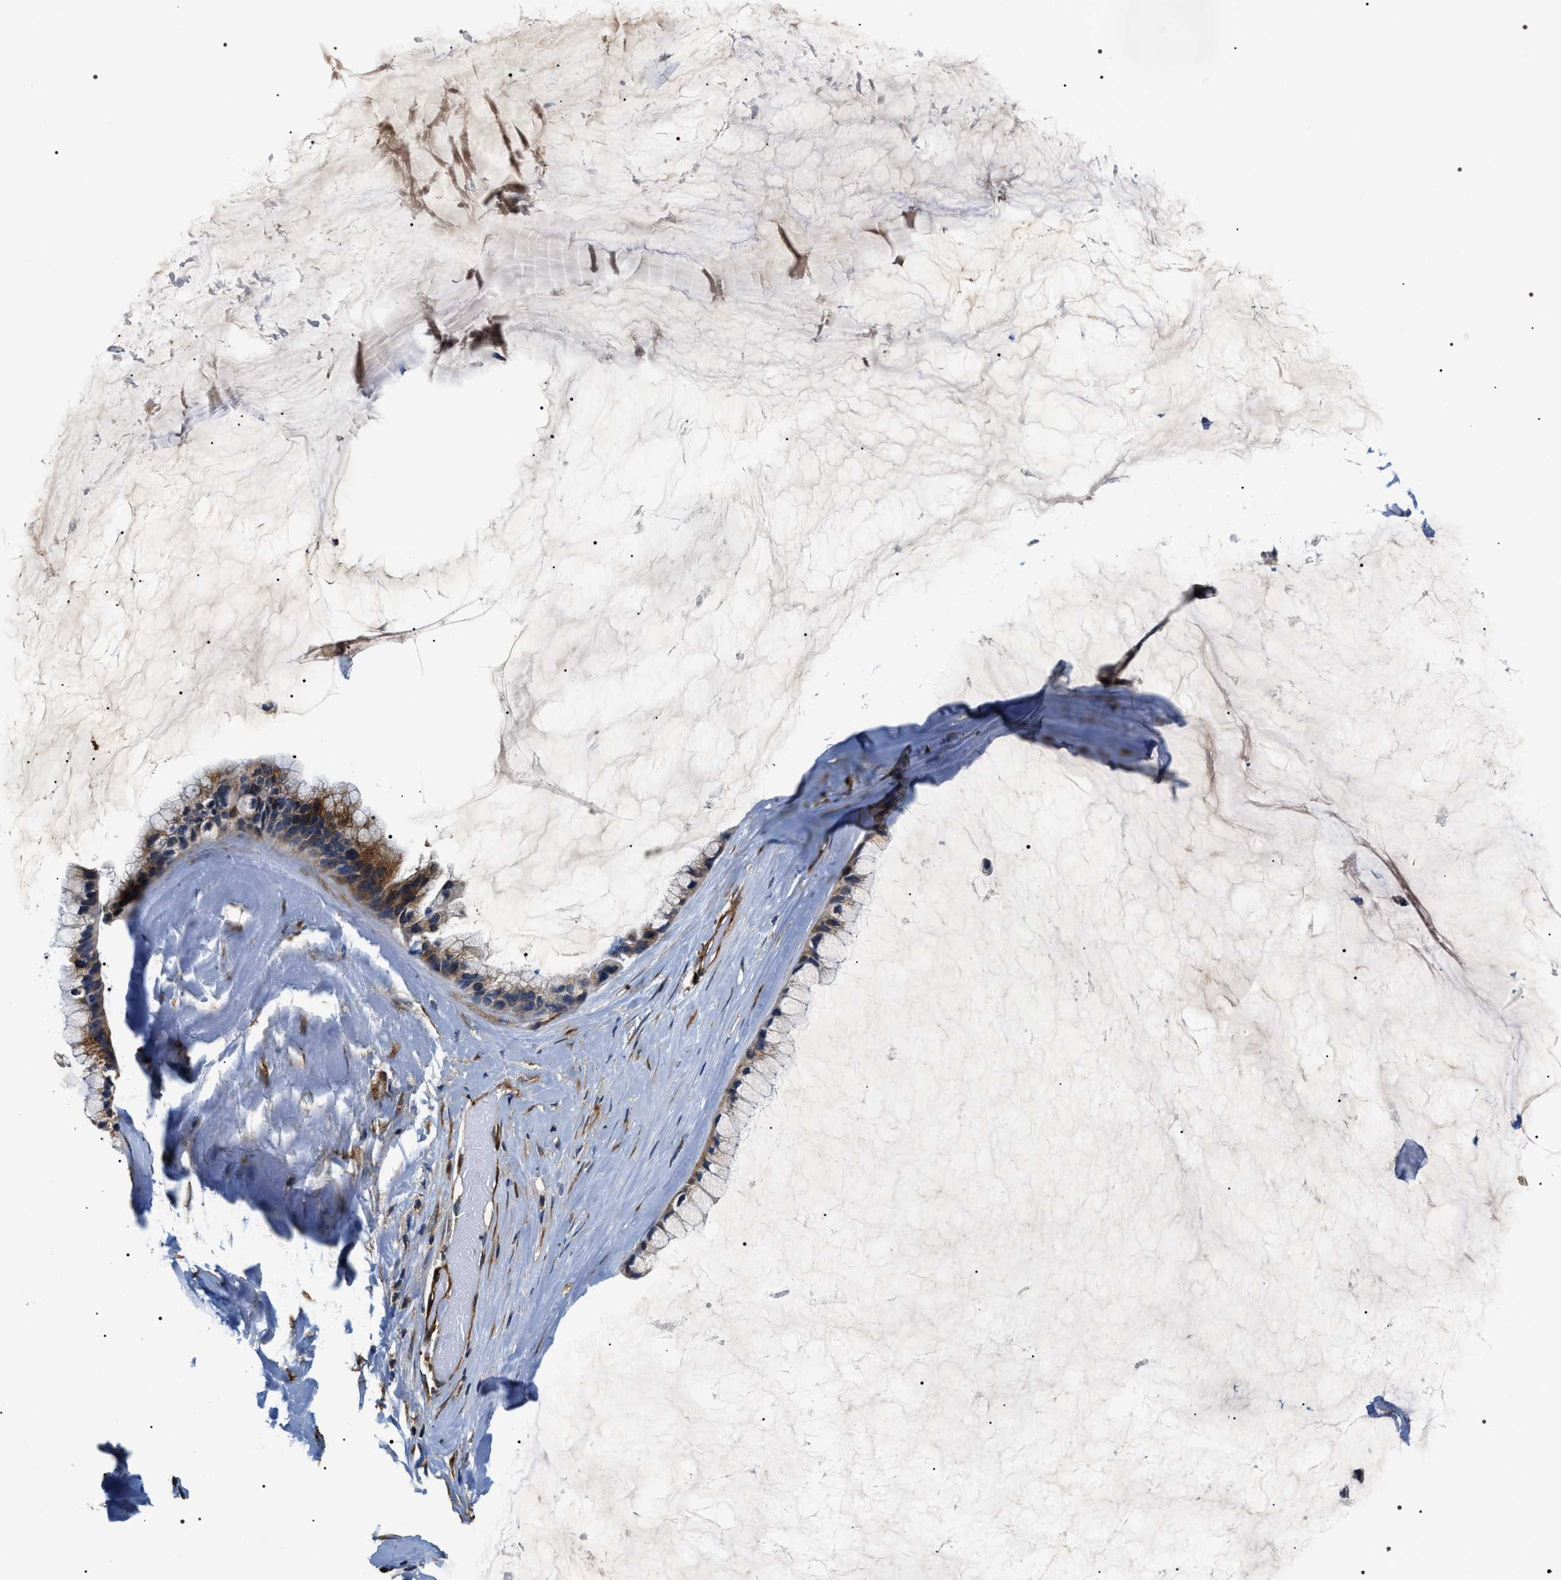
{"staining": {"intensity": "weak", "quantity": ">75%", "location": "cytoplasmic/membranous"}, "tissue": "ovarian cancer", "cell_type": "Tumor cells", "image_type": "cancer", "snomed": [{"axis": "morphology", "description": "Cystadenocarcinoma, mucinous, NOS"}, {"axis": "topography", "description": "Ovary"}], "caption": "Human ovarian cancer stained with a protein marker demonstrates weak staining in tumor cells.", "gene": "ZC3HAV1L", "patient": {"sex": "female", "age": 39}}